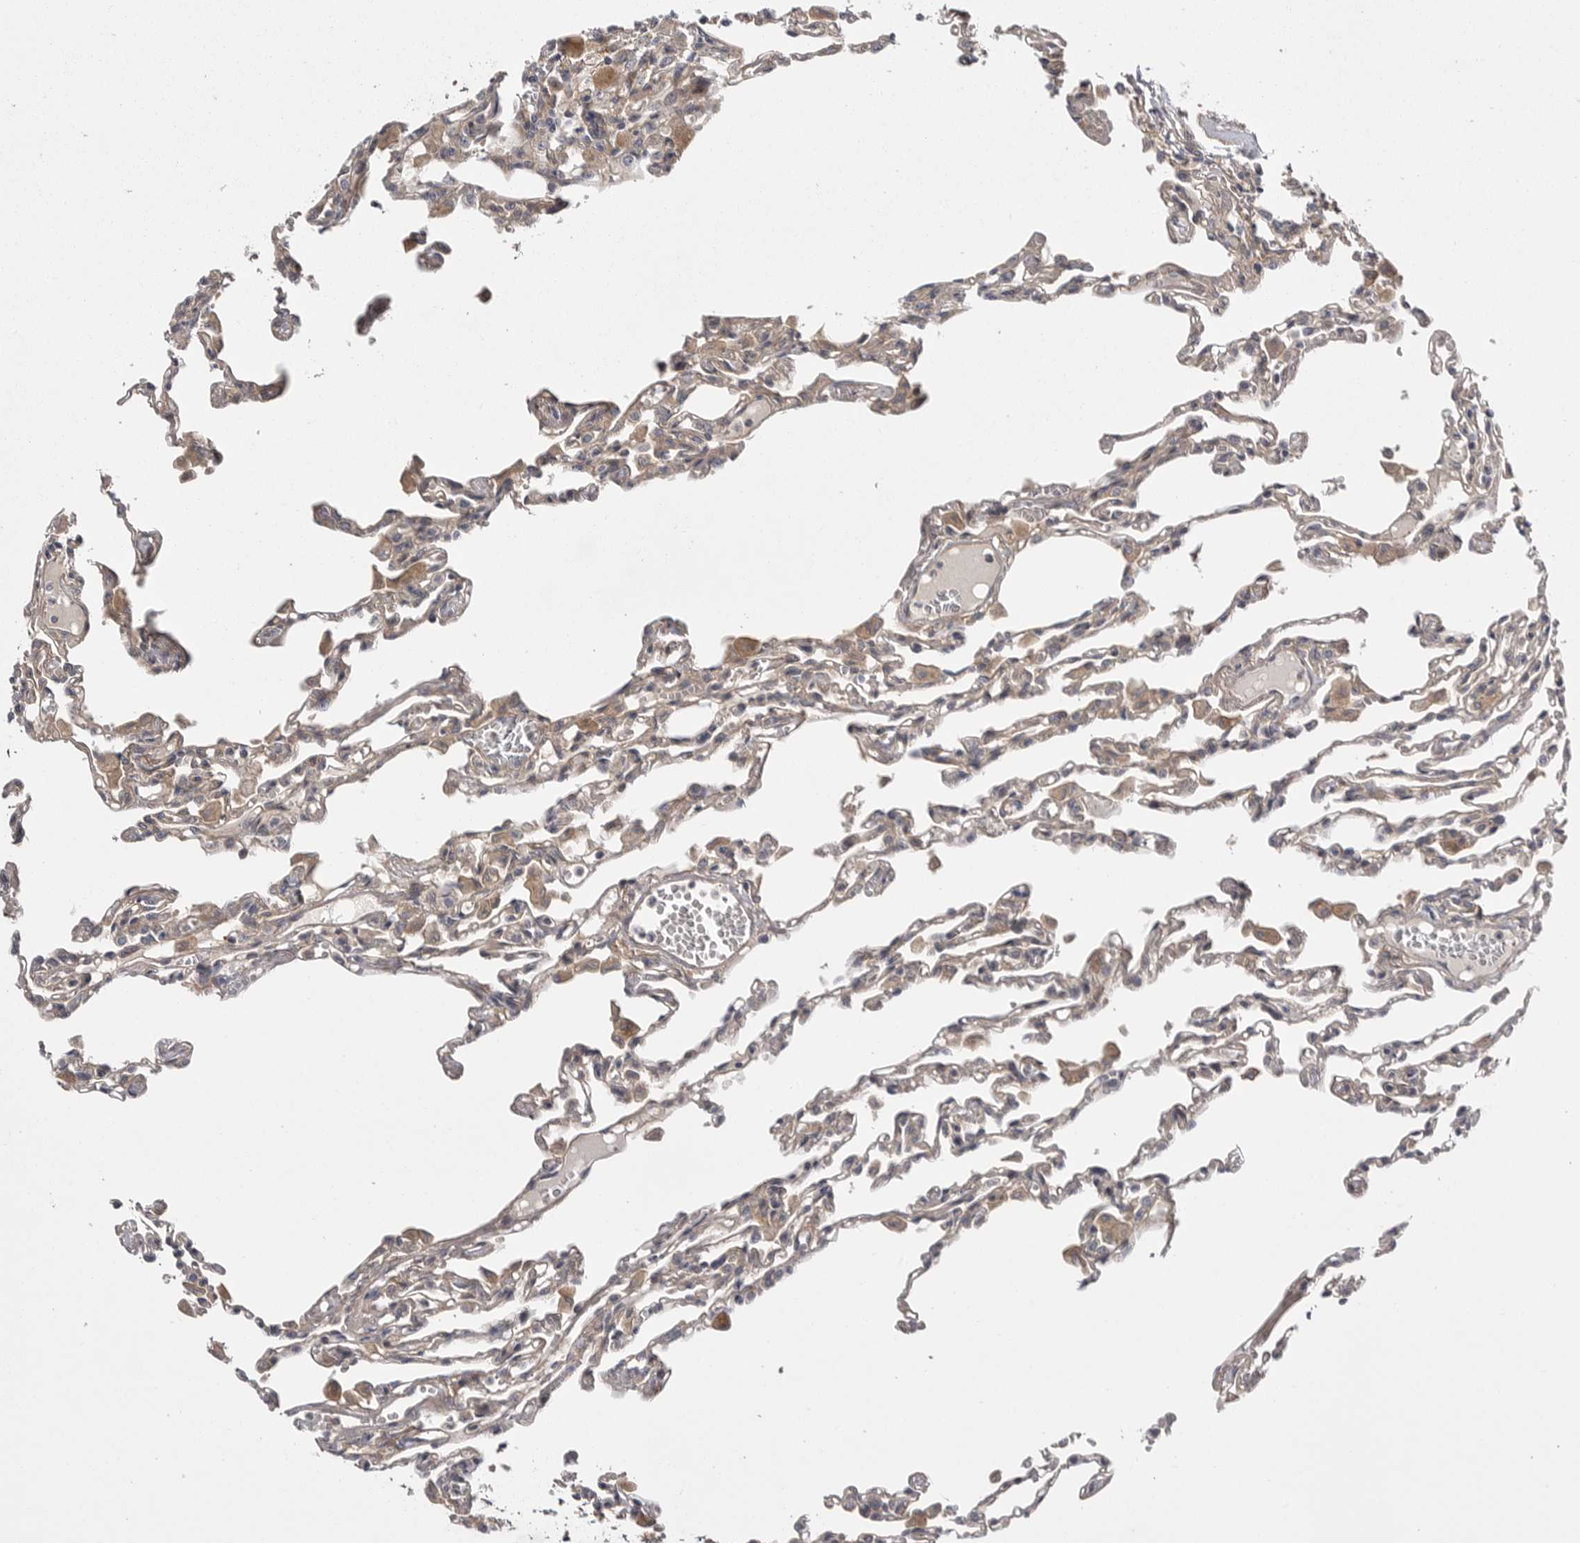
{"staining": {"intensity": "weak", "quantity": "<25%", "location": "cytoplasmic/membranous"}, "tissue": "lung", "cell_type": "Alveolar cells", "image_type": "normal", "snomed": [{"axis": "morphology", "description": "Normal tissue, NOS"}, {"axis": "topography", "description": "Bronchus"}, {"axis": "topography", "description": "Lung"}], "caption": "DAB (3,3'-diaminobenzidine) immunohistochemical staining of unremarkable lung displays no significant staining in alveolar cells.", "gene": "OSBPL9", "patient": {"sex": "female", "age": 49}}